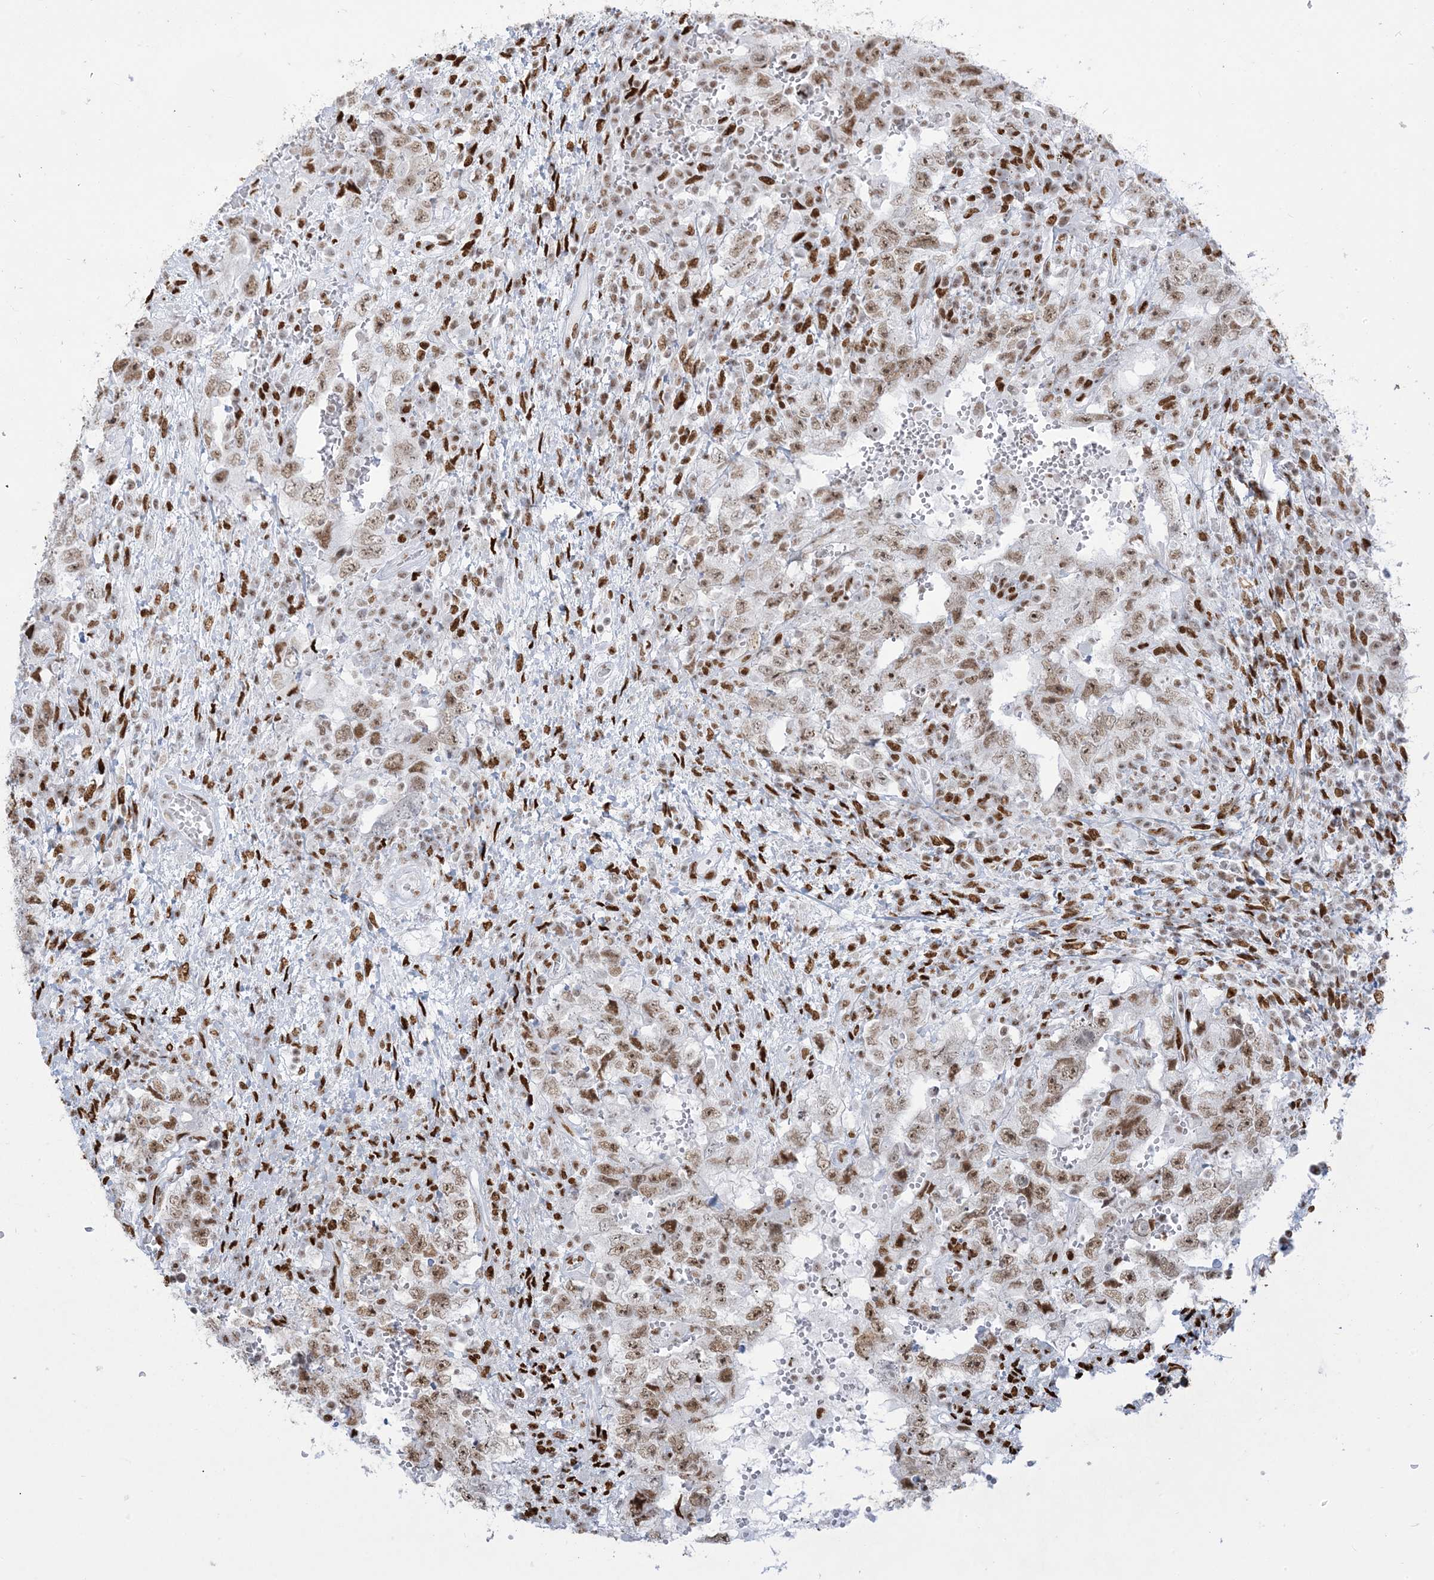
{"staining": {"intensity": "moderate", "quantity": ">75%", "location": "nuclear"}, "tissue": "testis cancer", "cell_type": "Tumor cells", "image_type": "cancer", "snomed": [{"axis": "morphology", "description": "Carcinoma, Embryonal, NOS"}, {"axis": "topography", "description": "Testis"}], "caption": "Immunohistochemical staining of testis cancer (embryonal carcinoma) shows moderate nuclear protein expression in approximately >75% of tumor cells.", "gene": "STAG1", "patient": {"sex": "male", "age": 26}}